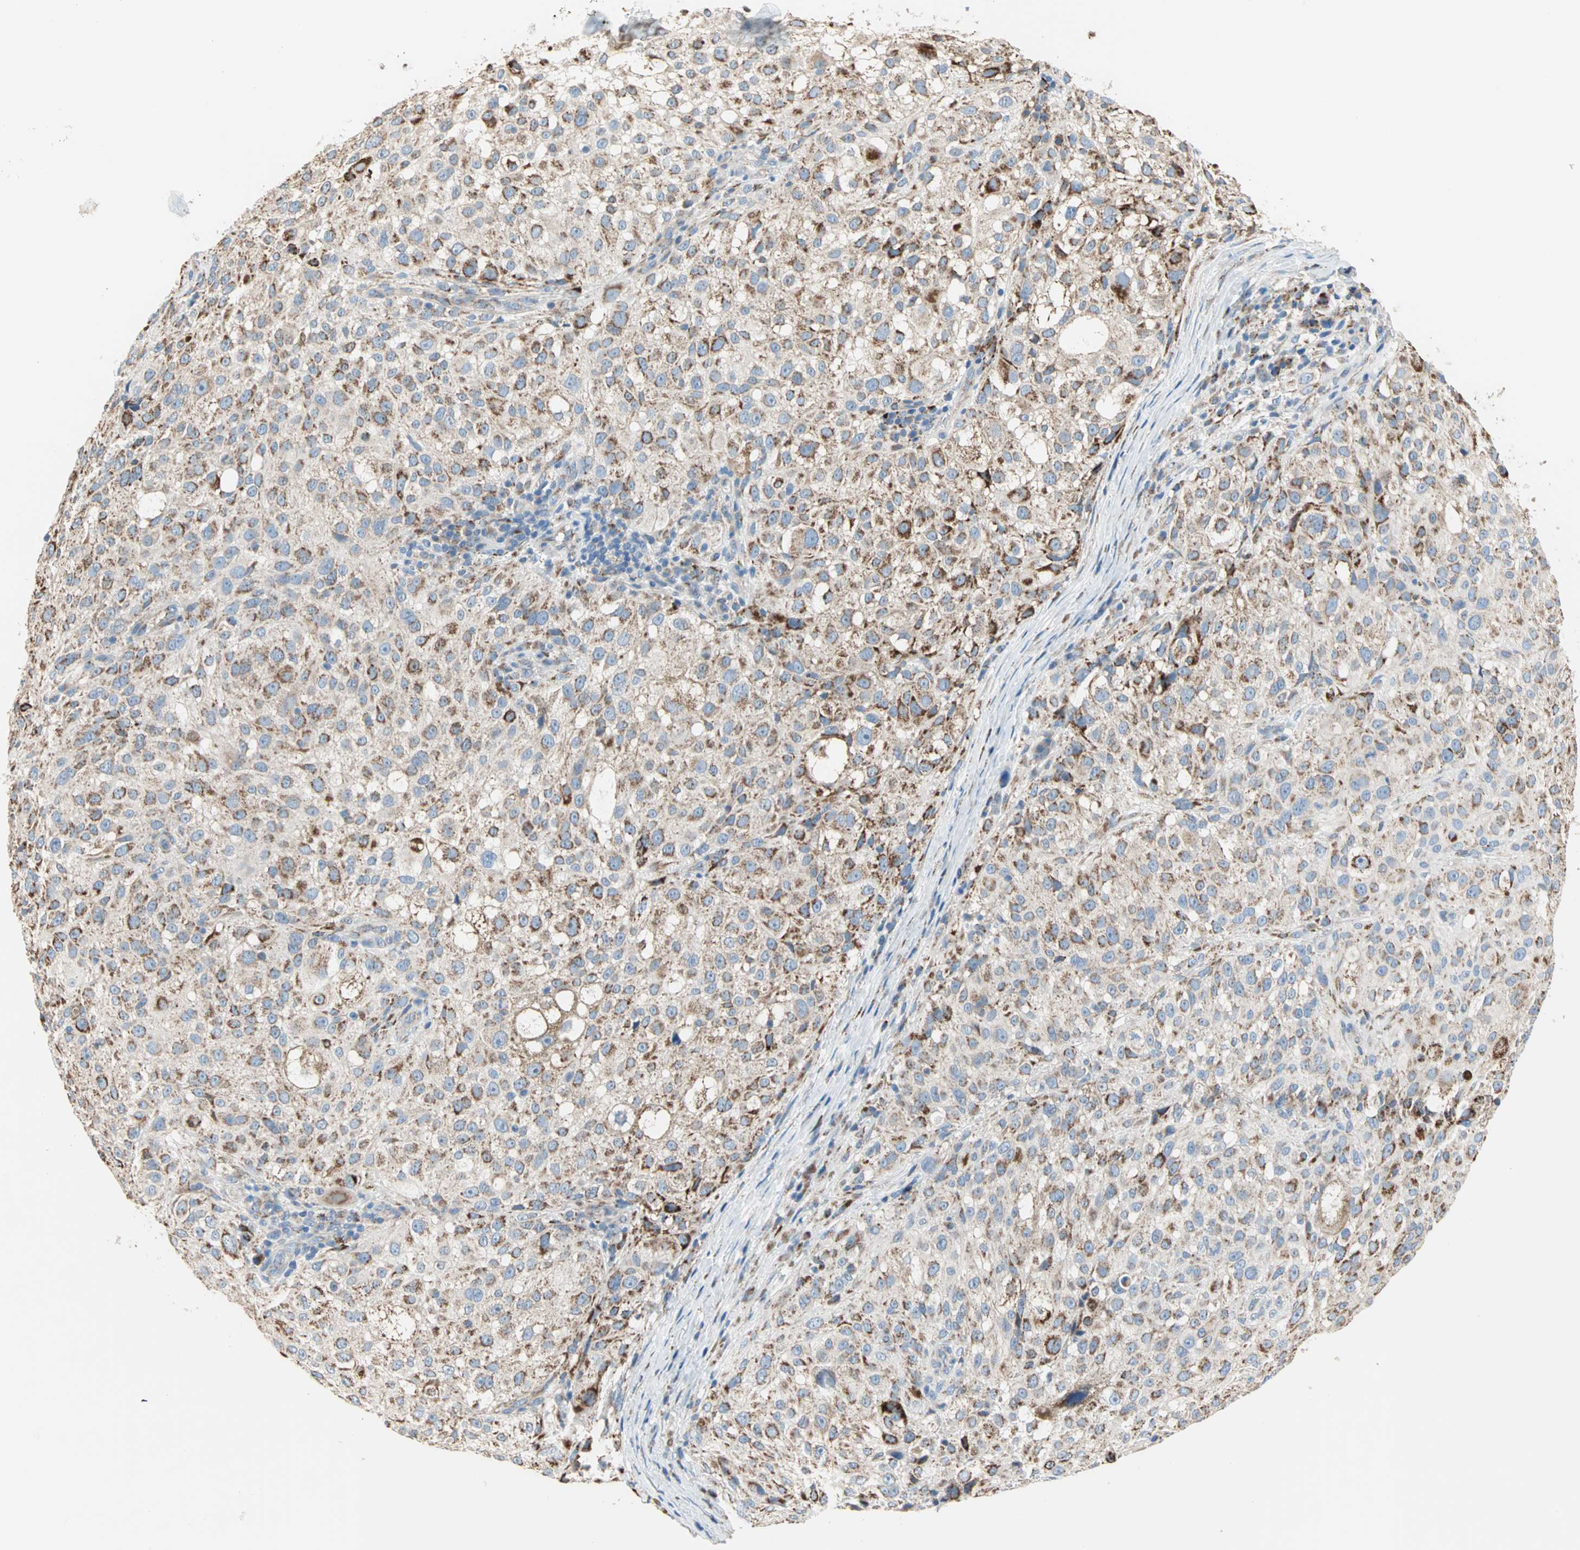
{"staining": {"intensity": "strong", "quantity": "25%-75%", "location": "cytoplasmic/membranous"}, "tissue": "melanoma", "cell_type": "Tumor cells", "image_type": "cancer", "snomed": [{"axis": "morphology", "description": "Necrosis, NOS"}, {"axis": "morphology", "description": "Malignant melanoma, NOS"}, {"axis": "topography", "description": "Skin"}], "caption": "A brown stain labels strong cytoplasmic/membranous positivity of a protein in melanoma tumor cells.", "gene": "TST", "patient": {"sex": "female", "age": 87}}